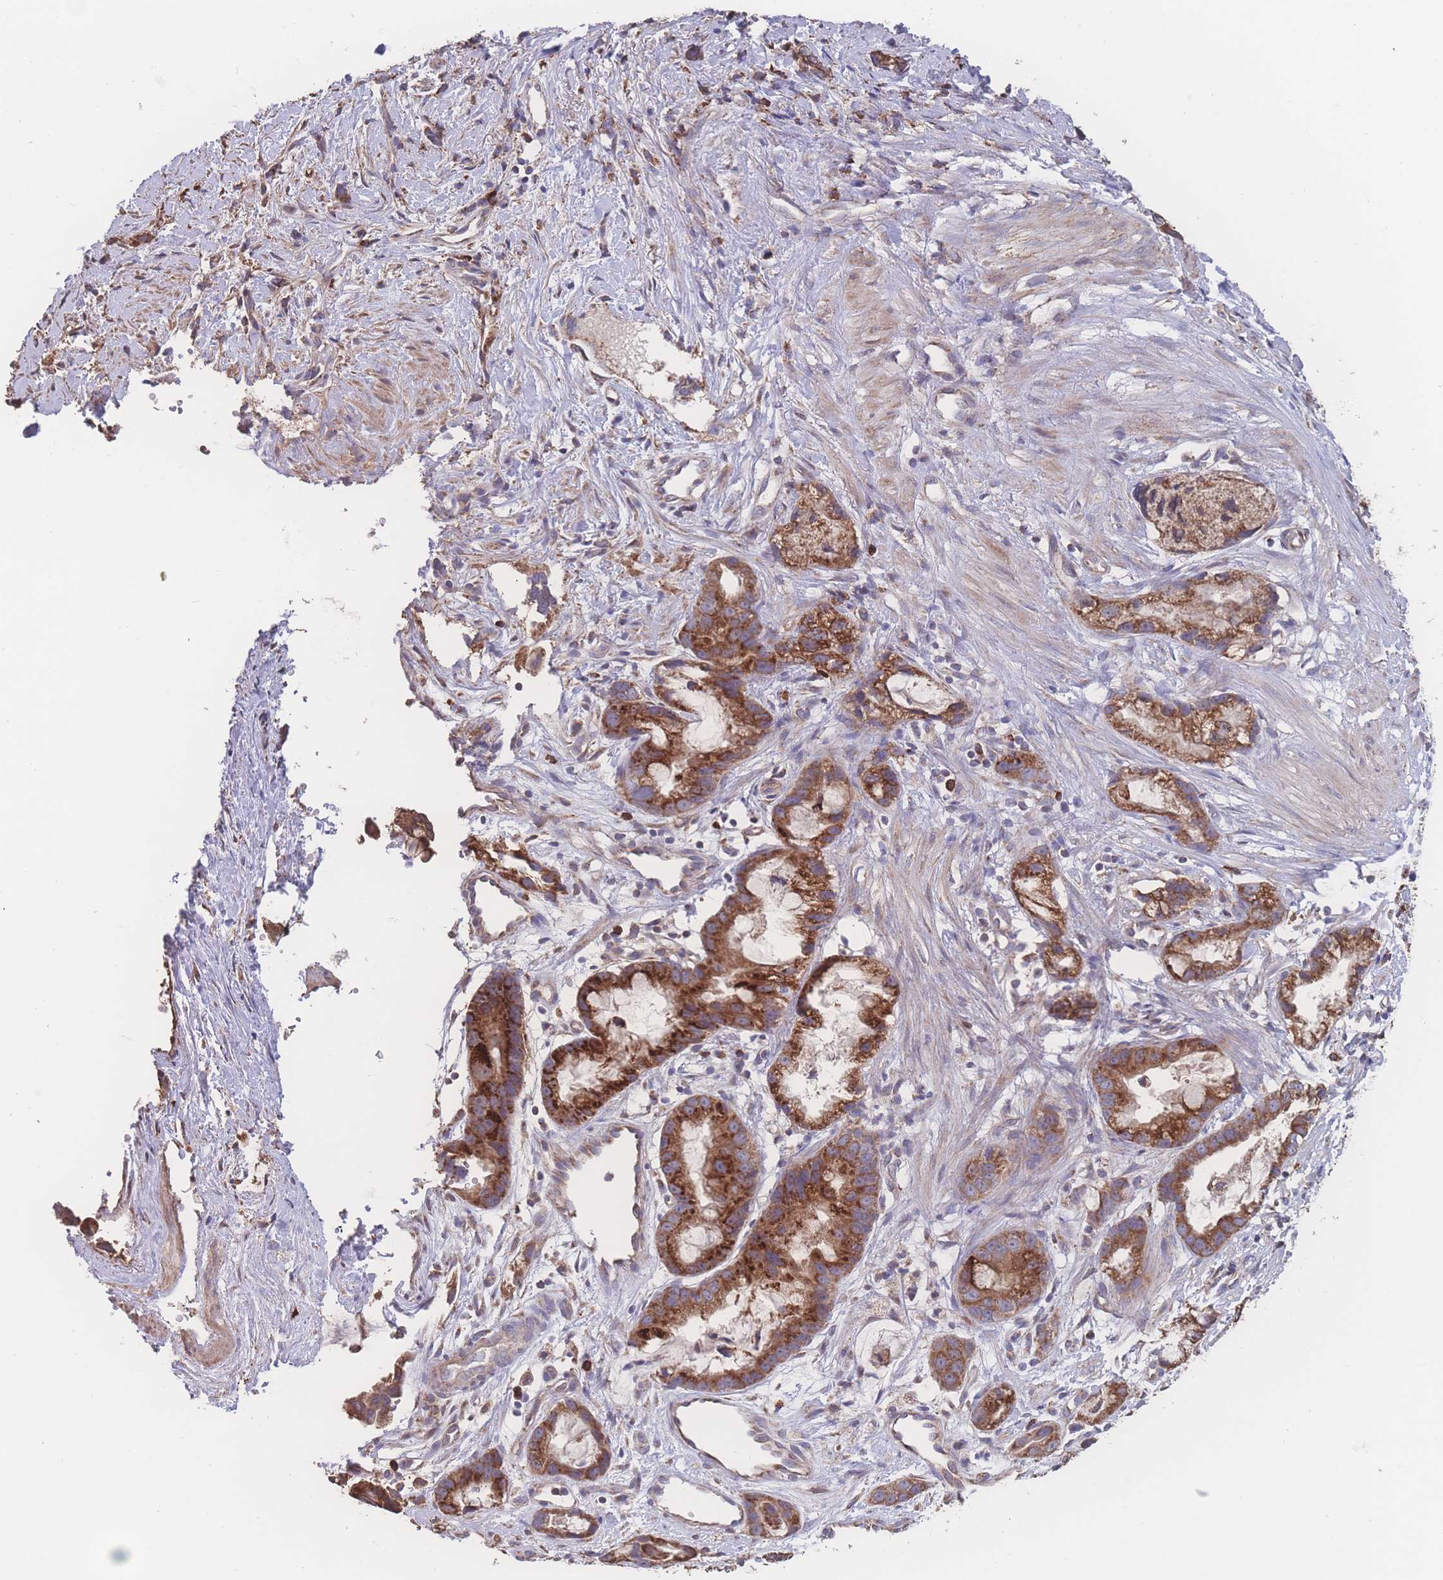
{"staining": {"intensity": "strong", "quantity": ">75%", "location": "cytoplasmic/membranous"}, "tissue": "stomach cancer", "cell_type": "Tumor cells", "image_type": "cancer", "snomed": [{"axis": "morphology", "description": "Adenocarcinoma, NOS"}, {"axis": "topography", "description": "Stomach"}], "caption": "Tumor cells demonstrate high levels of strong cytoplasmic/membranous expression in about >75% of cells in human stomach cancer. The staining was performed using DAB (3,3'-diaminobenzidine) to visualize the protein expression in brown, while the nuclei were stained in blue with hematoxylin (Magnification: 20x).", "gene": "SGSM3", "patient": {"sex": "male", "age": 55}}